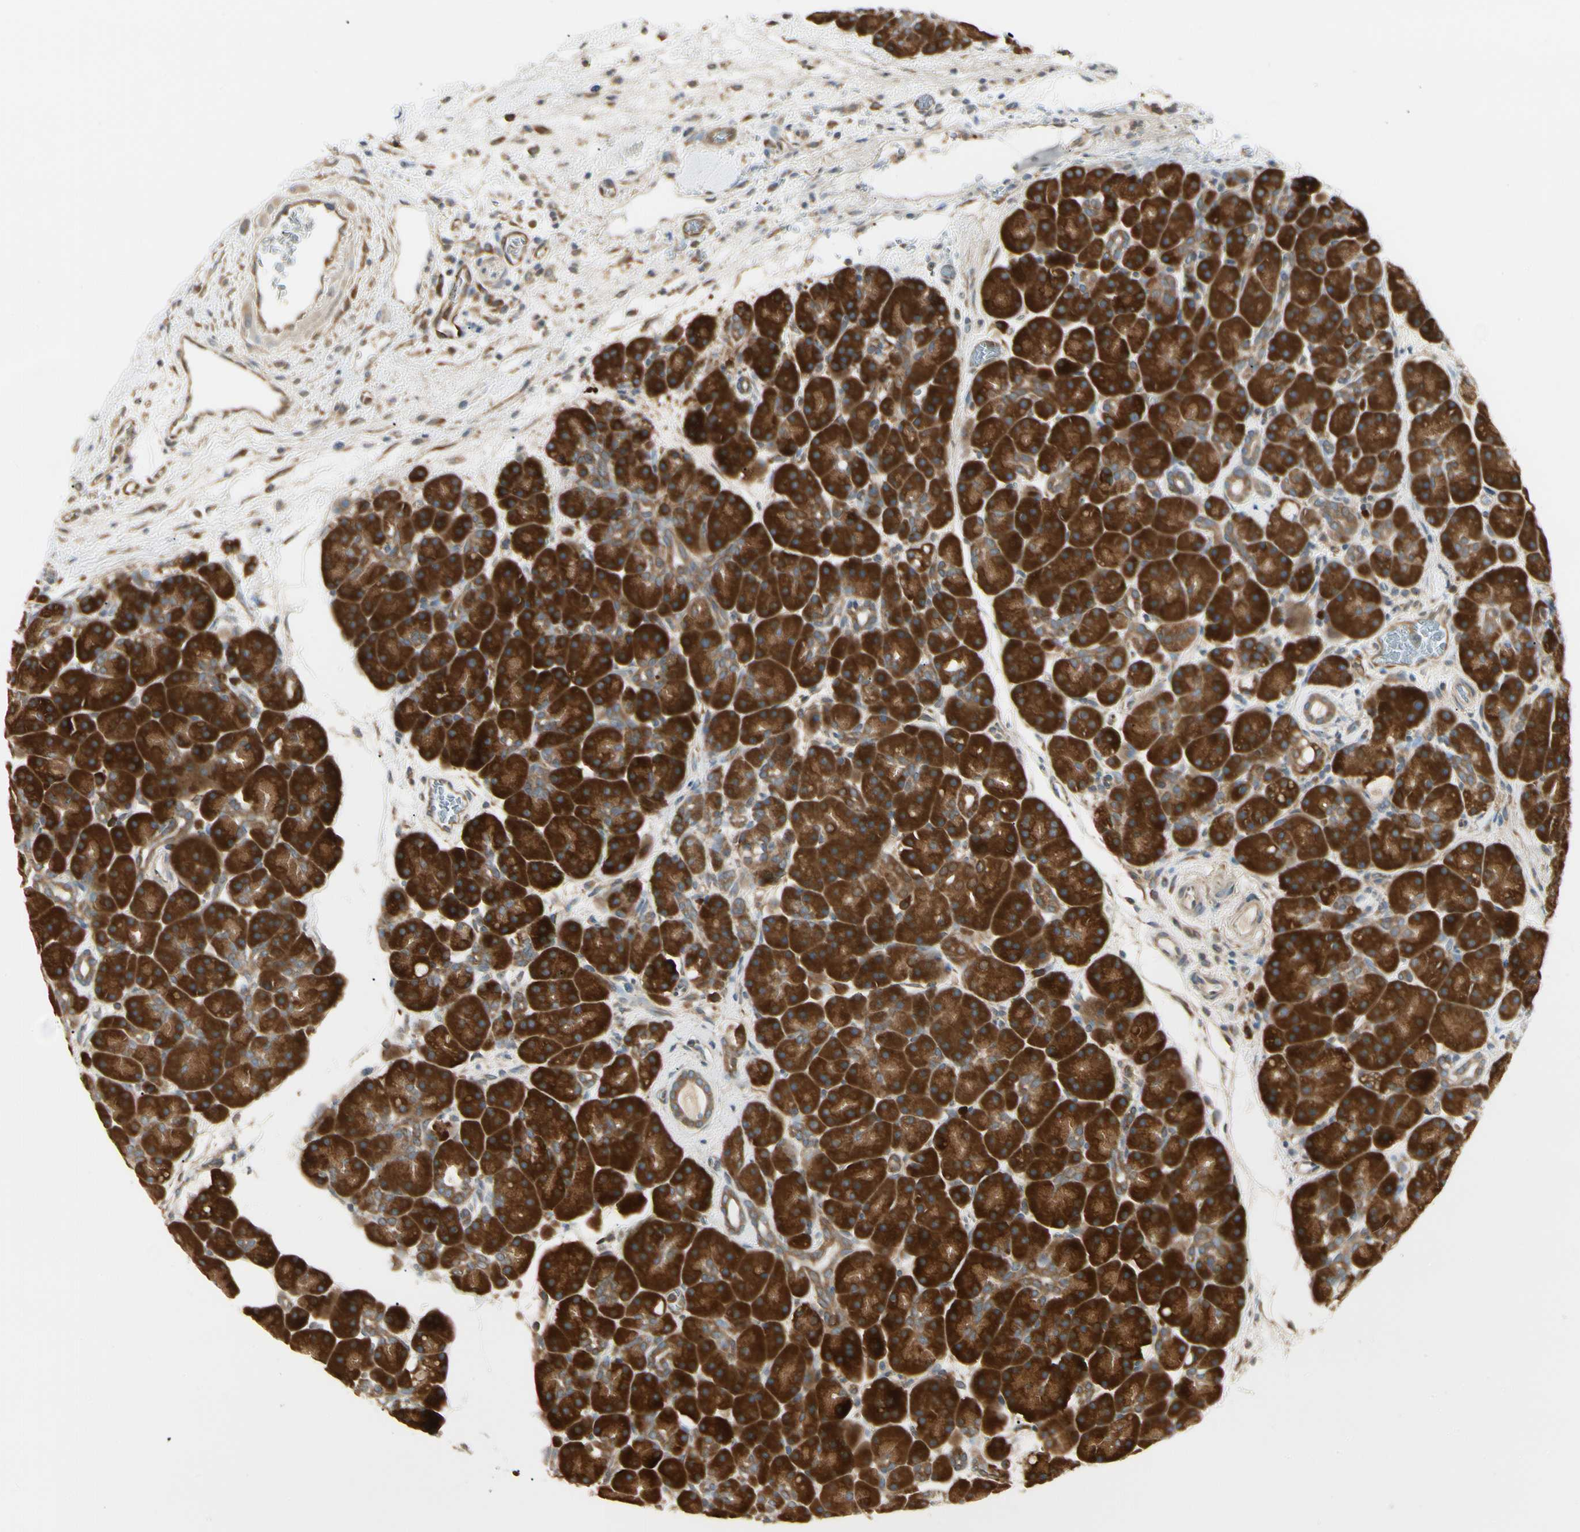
{"staining": {"intensity": "strong", "quantity": ">75%", "location": "cytoplasmic/membranous"}, "tissue": "pancreas", "cell_type": "Exocrine glandular cells", "image_type": "normal", "snomed": [{"axis": "morphology", "description": "Normal tissue, NOS"}, {"axis": "topography", "description": "Pancreas"}], "caption": "High-power microscopy captured an IHC micrograph of unremarkable pancreas, revealing strong cytoplasmic/membranous positivity in about >75% of exocrine glandular cells.", "gene": "NME1", "patient": {"sex": "male", "age": 66}}